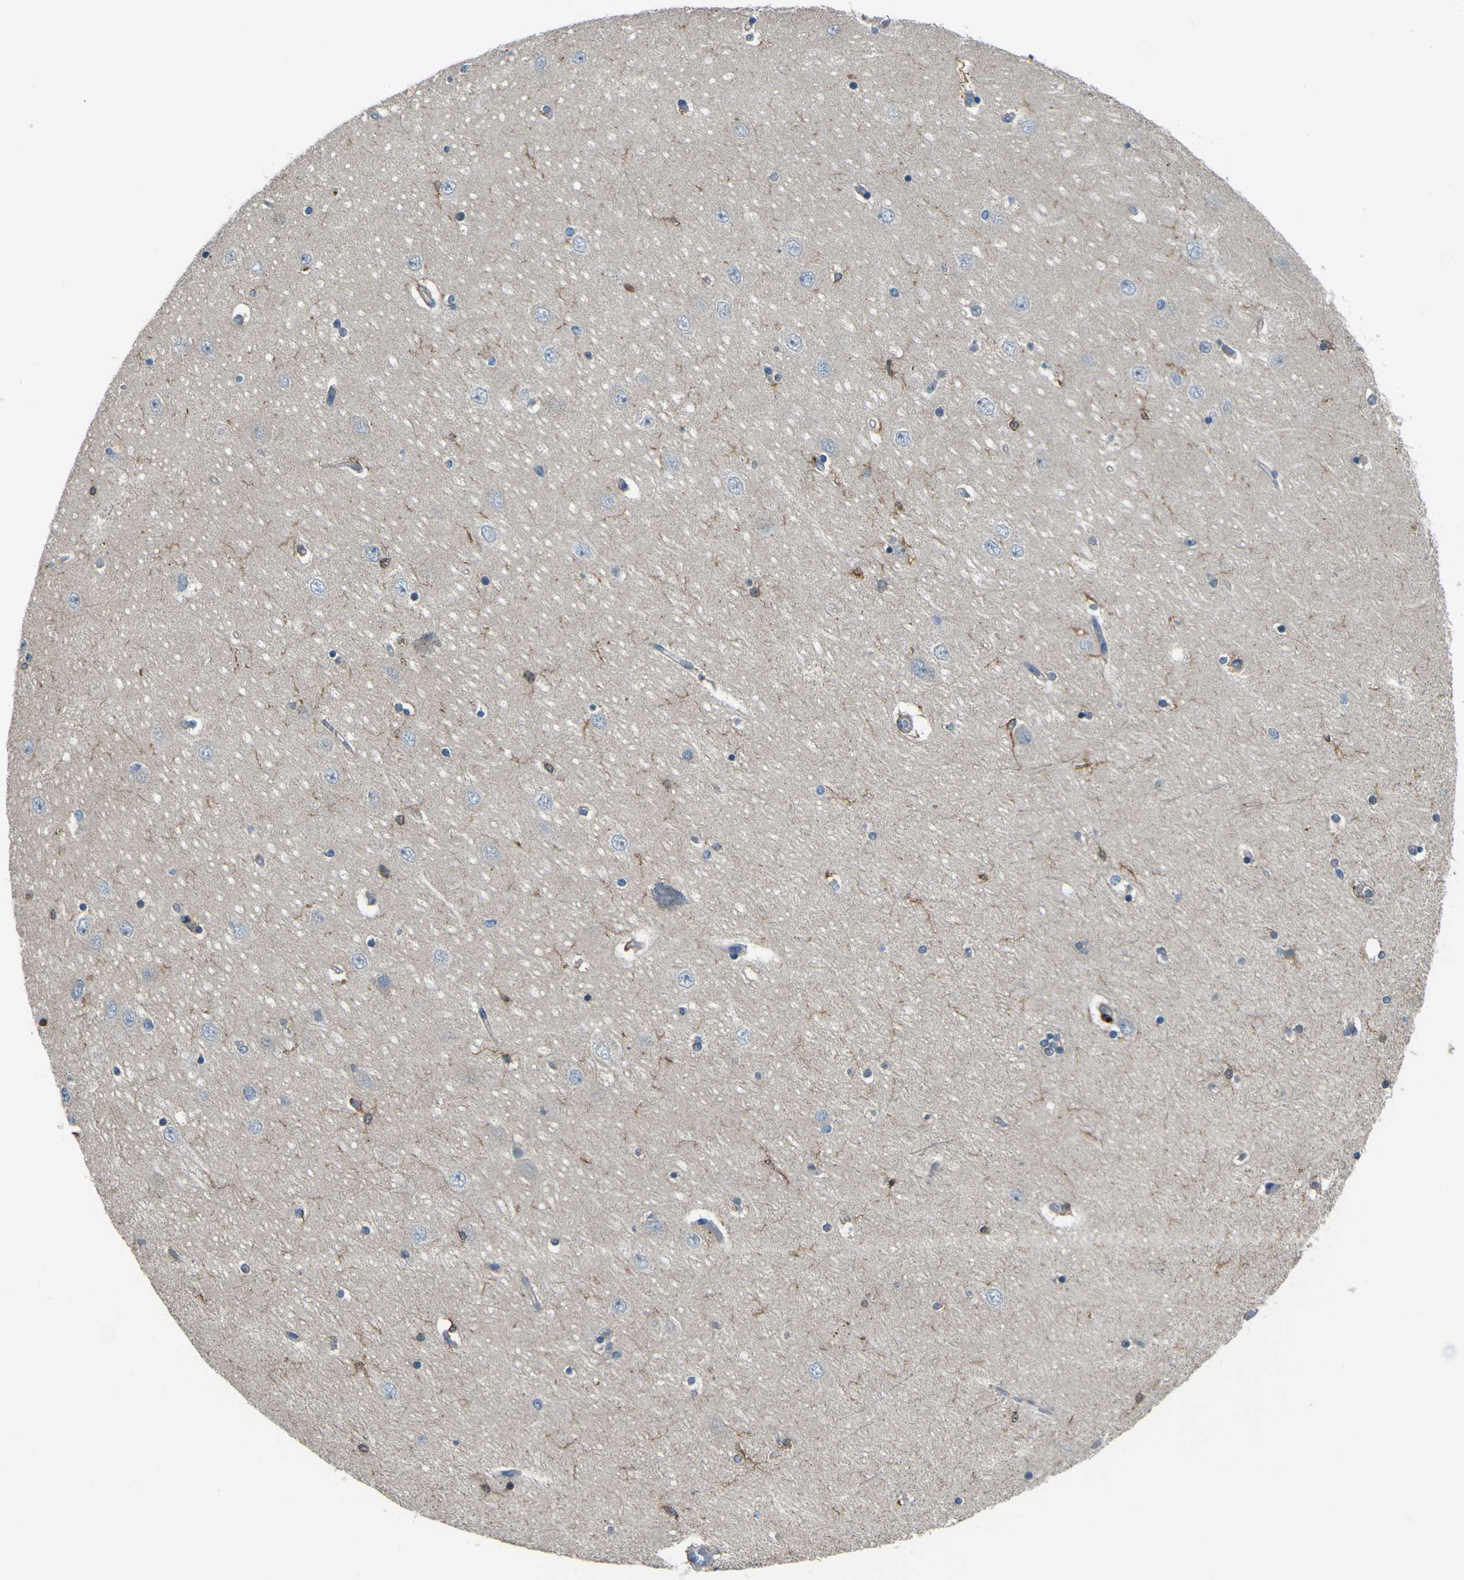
{"staining": {"intensity": "negative", "quantity": "none", "location": "none"}, "tissue": "hippocampus", "cell_type": "Glial cells", "image_type": "normal", "snomed": [{"axis": "morphology", "description": "Normal tissue, NOS"}, {"axis": "topography", "description": "Hippocampus"}], "caption": "Glial cells show no significant protein positivity in unremarkable hippocampus. (IHC, brightfield microscopy, high magnification).", "gene": "PCDHB5", "patient": {"sex": "female", "age": 54}}